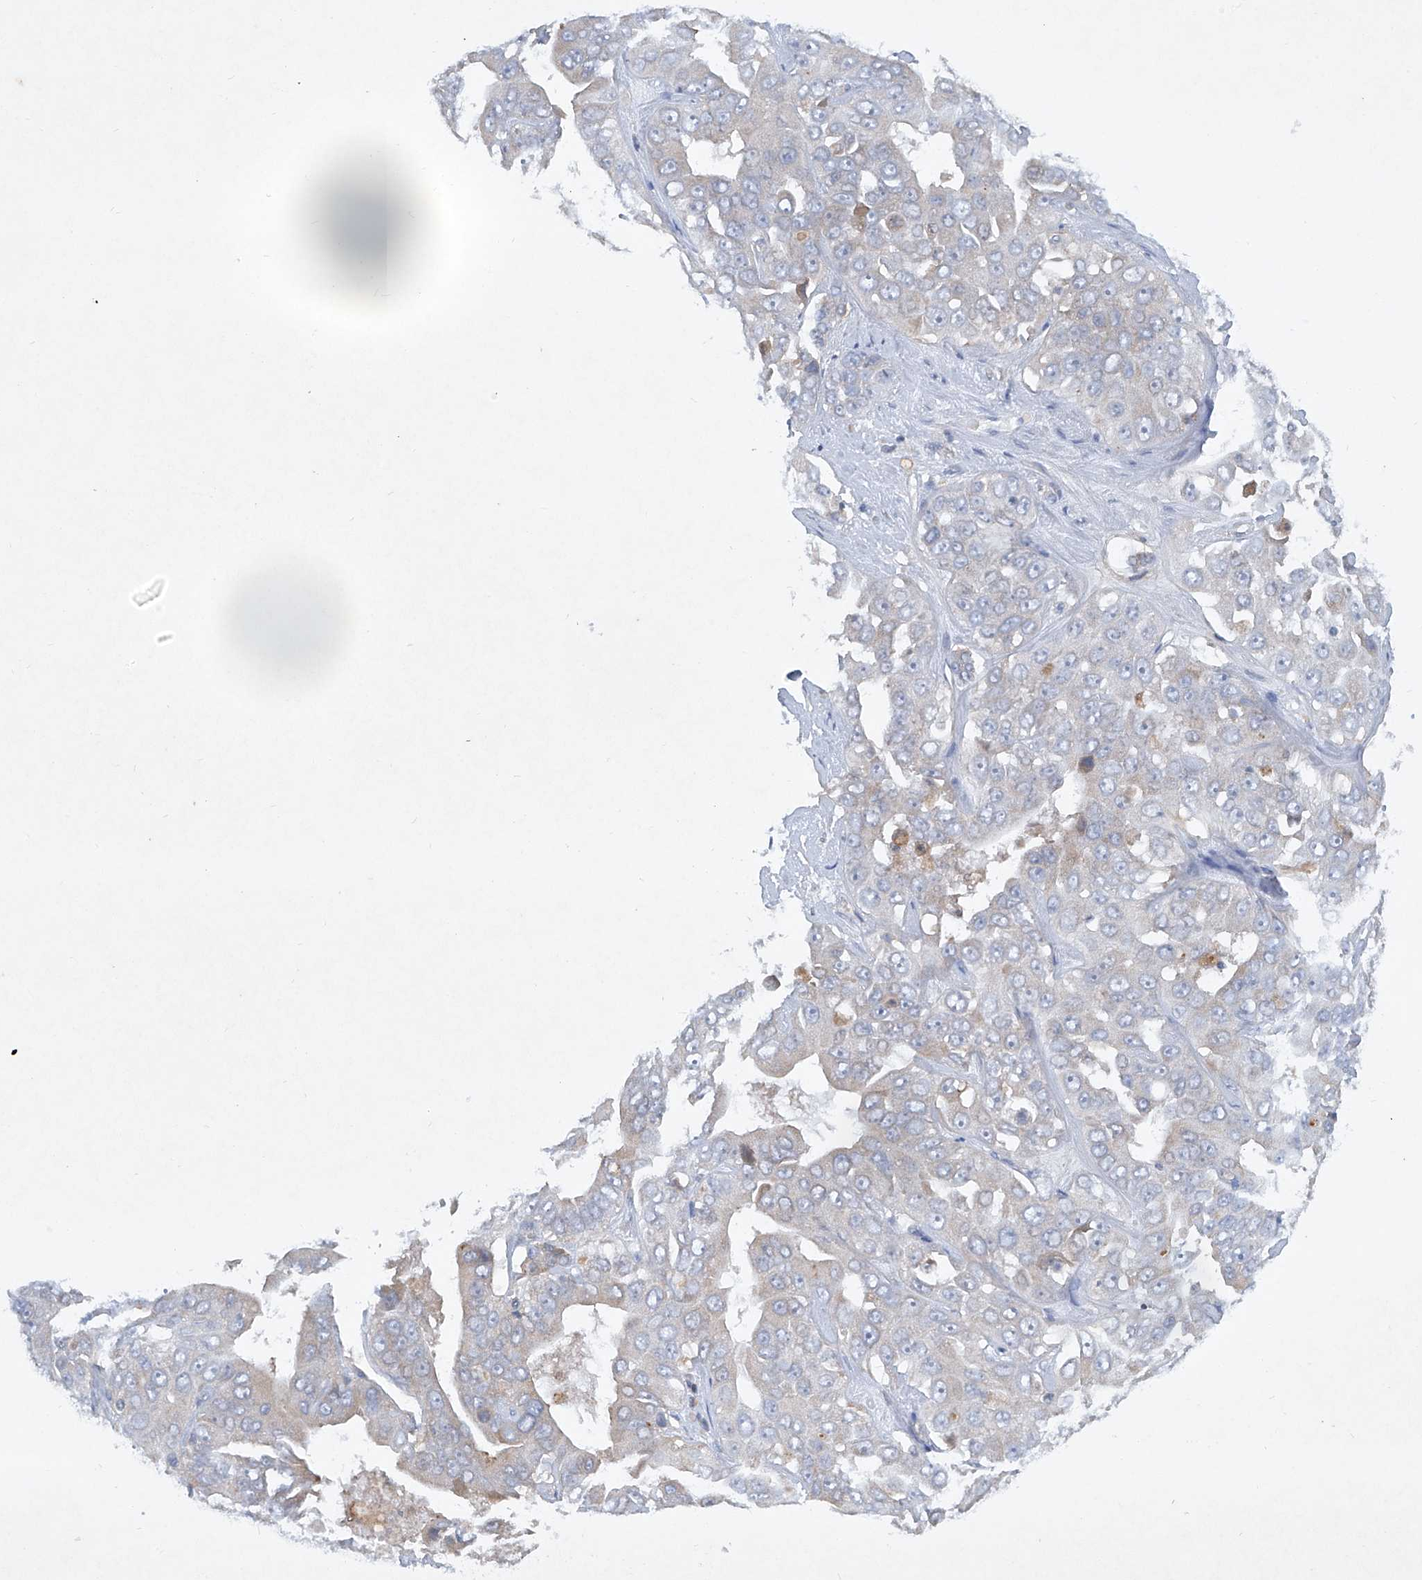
{"staining": {"intensity": "negative", "quantity": "none", "location": "none"}, "tissue": "liver cancer", "cell_type": "Tumor cells", "image_type": "cancer", "snomed": [{"axis": "morphology", "description": "Cholangiocarcinoma"}, {"axis": "topography", "description": "Liver"}], "caption": "This is an immunohistochemistry photomicrograph of cholangiocarcinoma (liver). There is no expression in tumor cells.", "gene": "HAS3", "patient": {"sex": "female", "age": 52}}